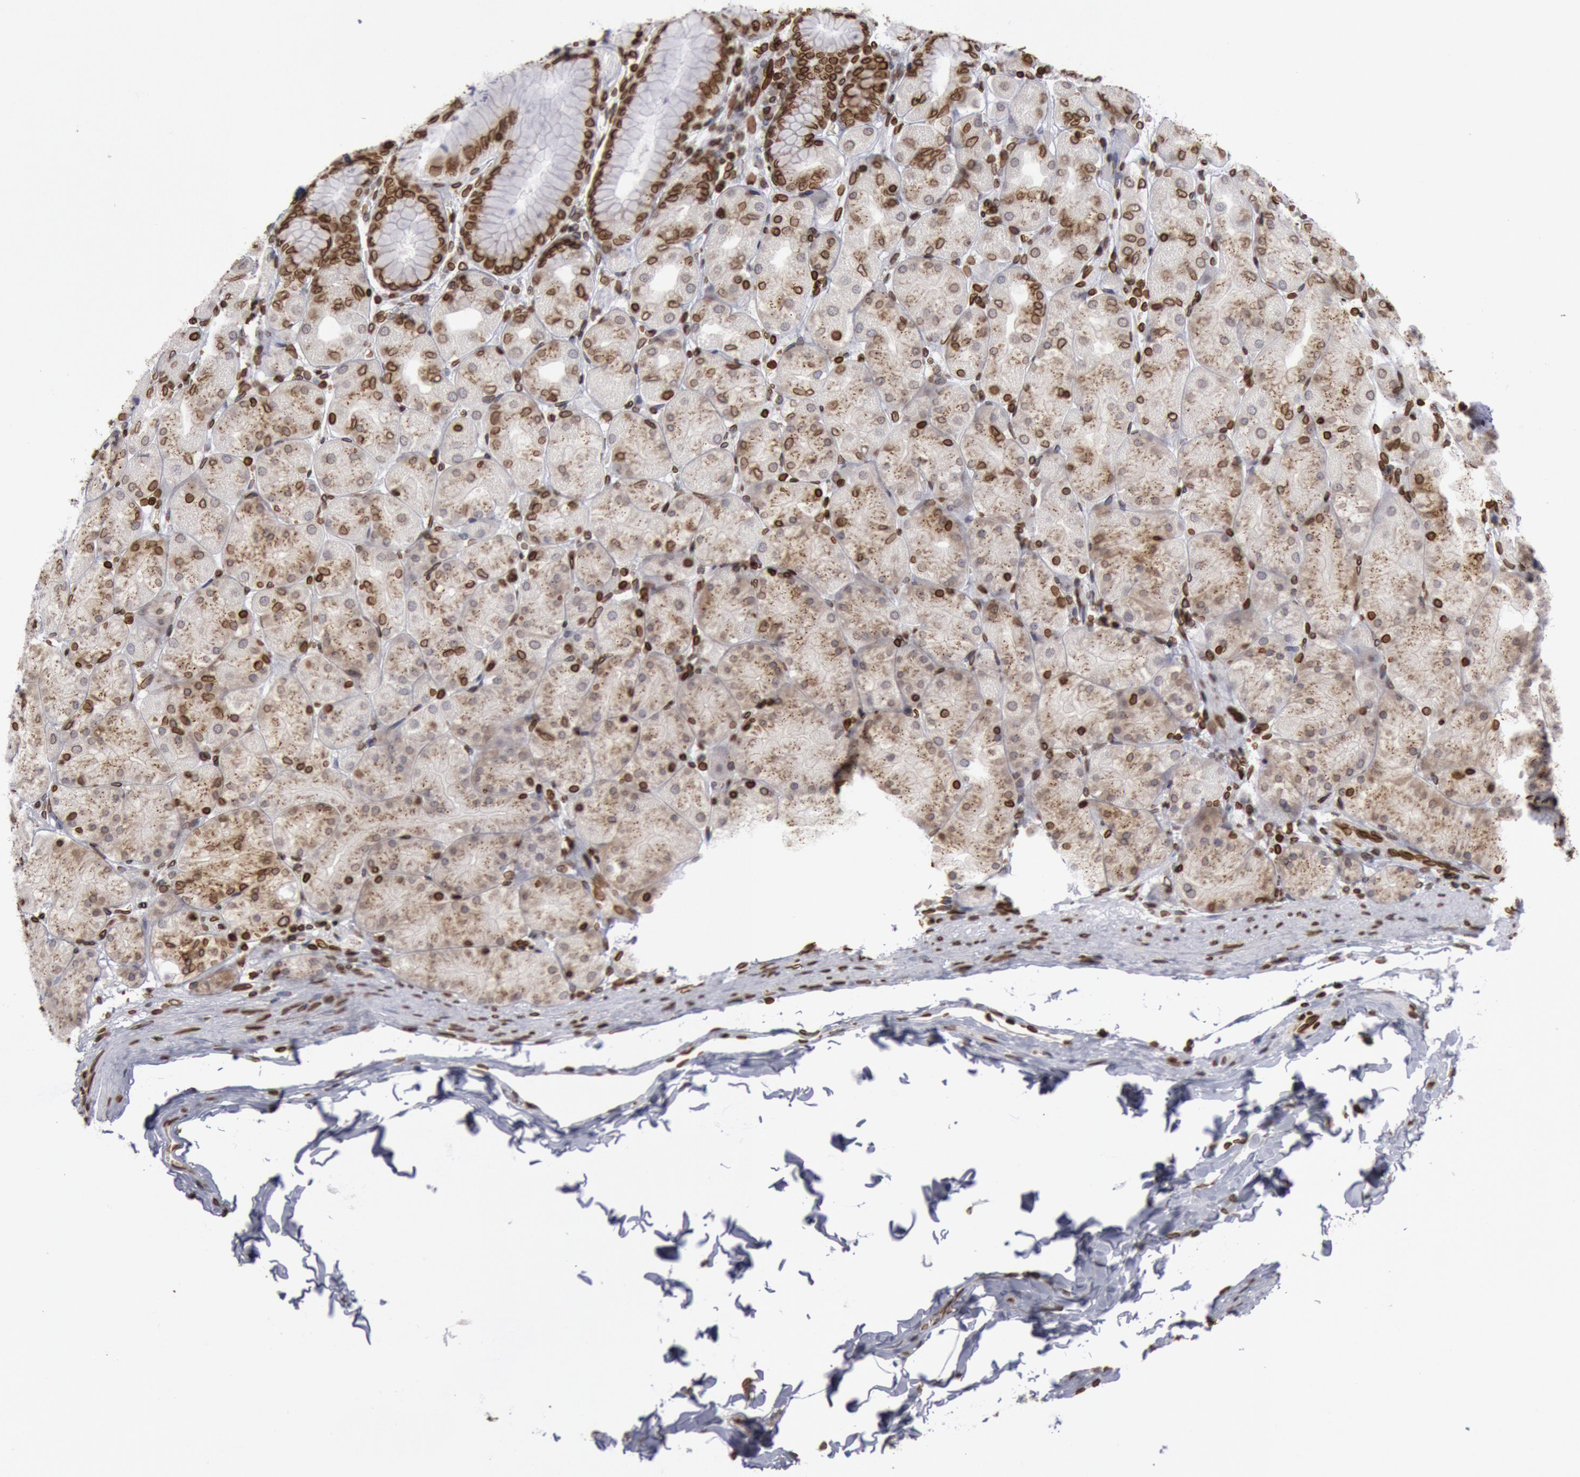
{"staining": {"intensity": "strong", "quantity": ">75%", "location": "nuclear"}, "tissue": "stomach", "cell_type": "Glandular cells", "image_type": "normal", "snomed": [{"axis": "morphology", "description": "Normal tissue, NOS"}, {"axis": "topography", "description": "Stomach, upper"}], "caption": "The immunohistochemical stain highlights strong nuclear staining in glandular cells of unremarkable stomach.", "gene": "SUN2", "patient": {"sex": "female", "age": 56}}